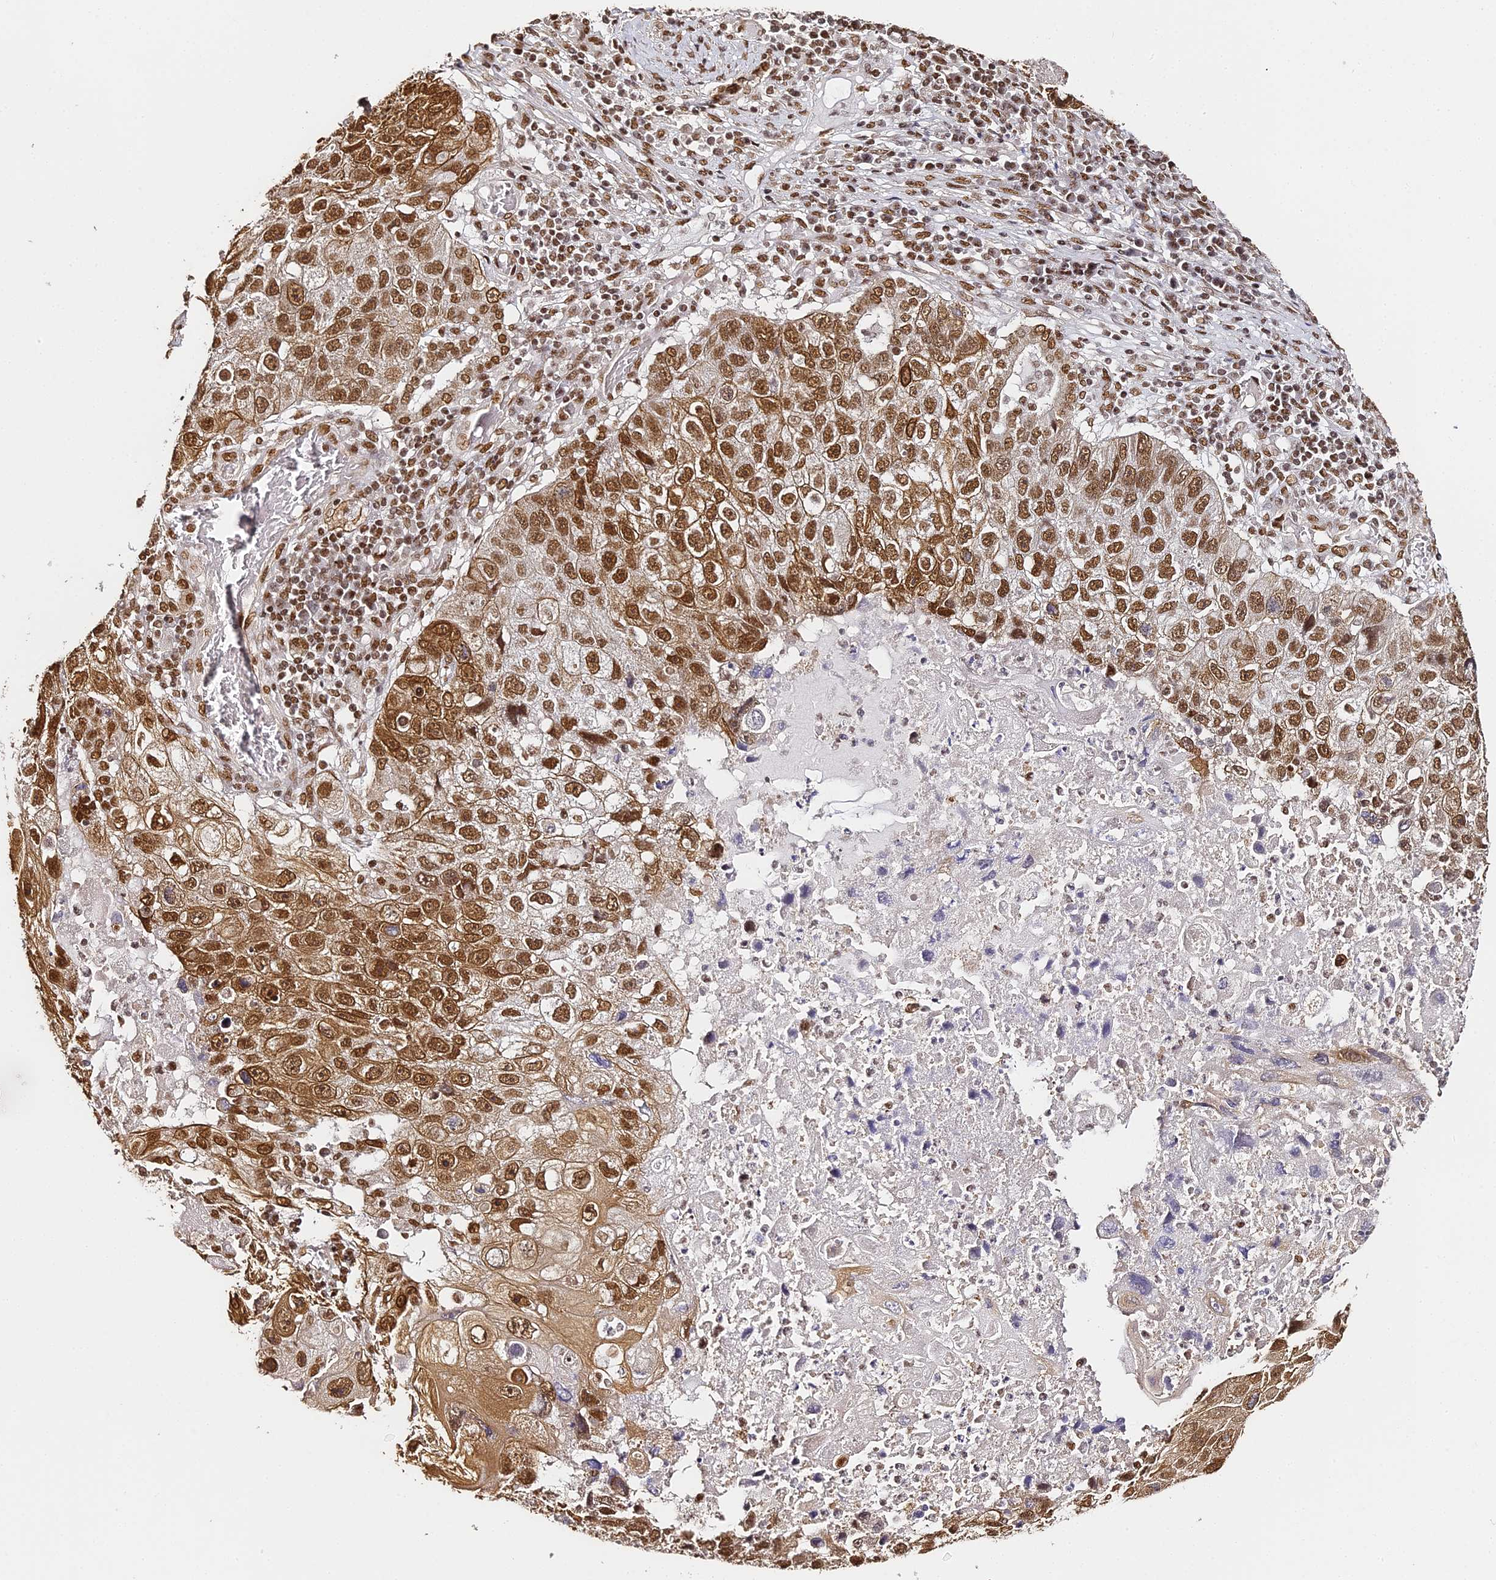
{"staining": {"intensity": "strong", "quantity": ">75%", "location": "nuclear"}, "tissue": "lung cancer", "cell_type": "Tumor cells", "image_type": "cancer", "snomed": [{"axis": "morphology", "description": "Squamous cell carcinoma, NOS"}, {"axis": "topography", "description": "Lung"}], "caption": "Protein expression analysis of human lung squamous cell carcinoma reveals strong nuclear expression in approximately >75% of tumor cells.", "gene": "HNRNPA1", "patient": {"sex": "male", "age": 61}}